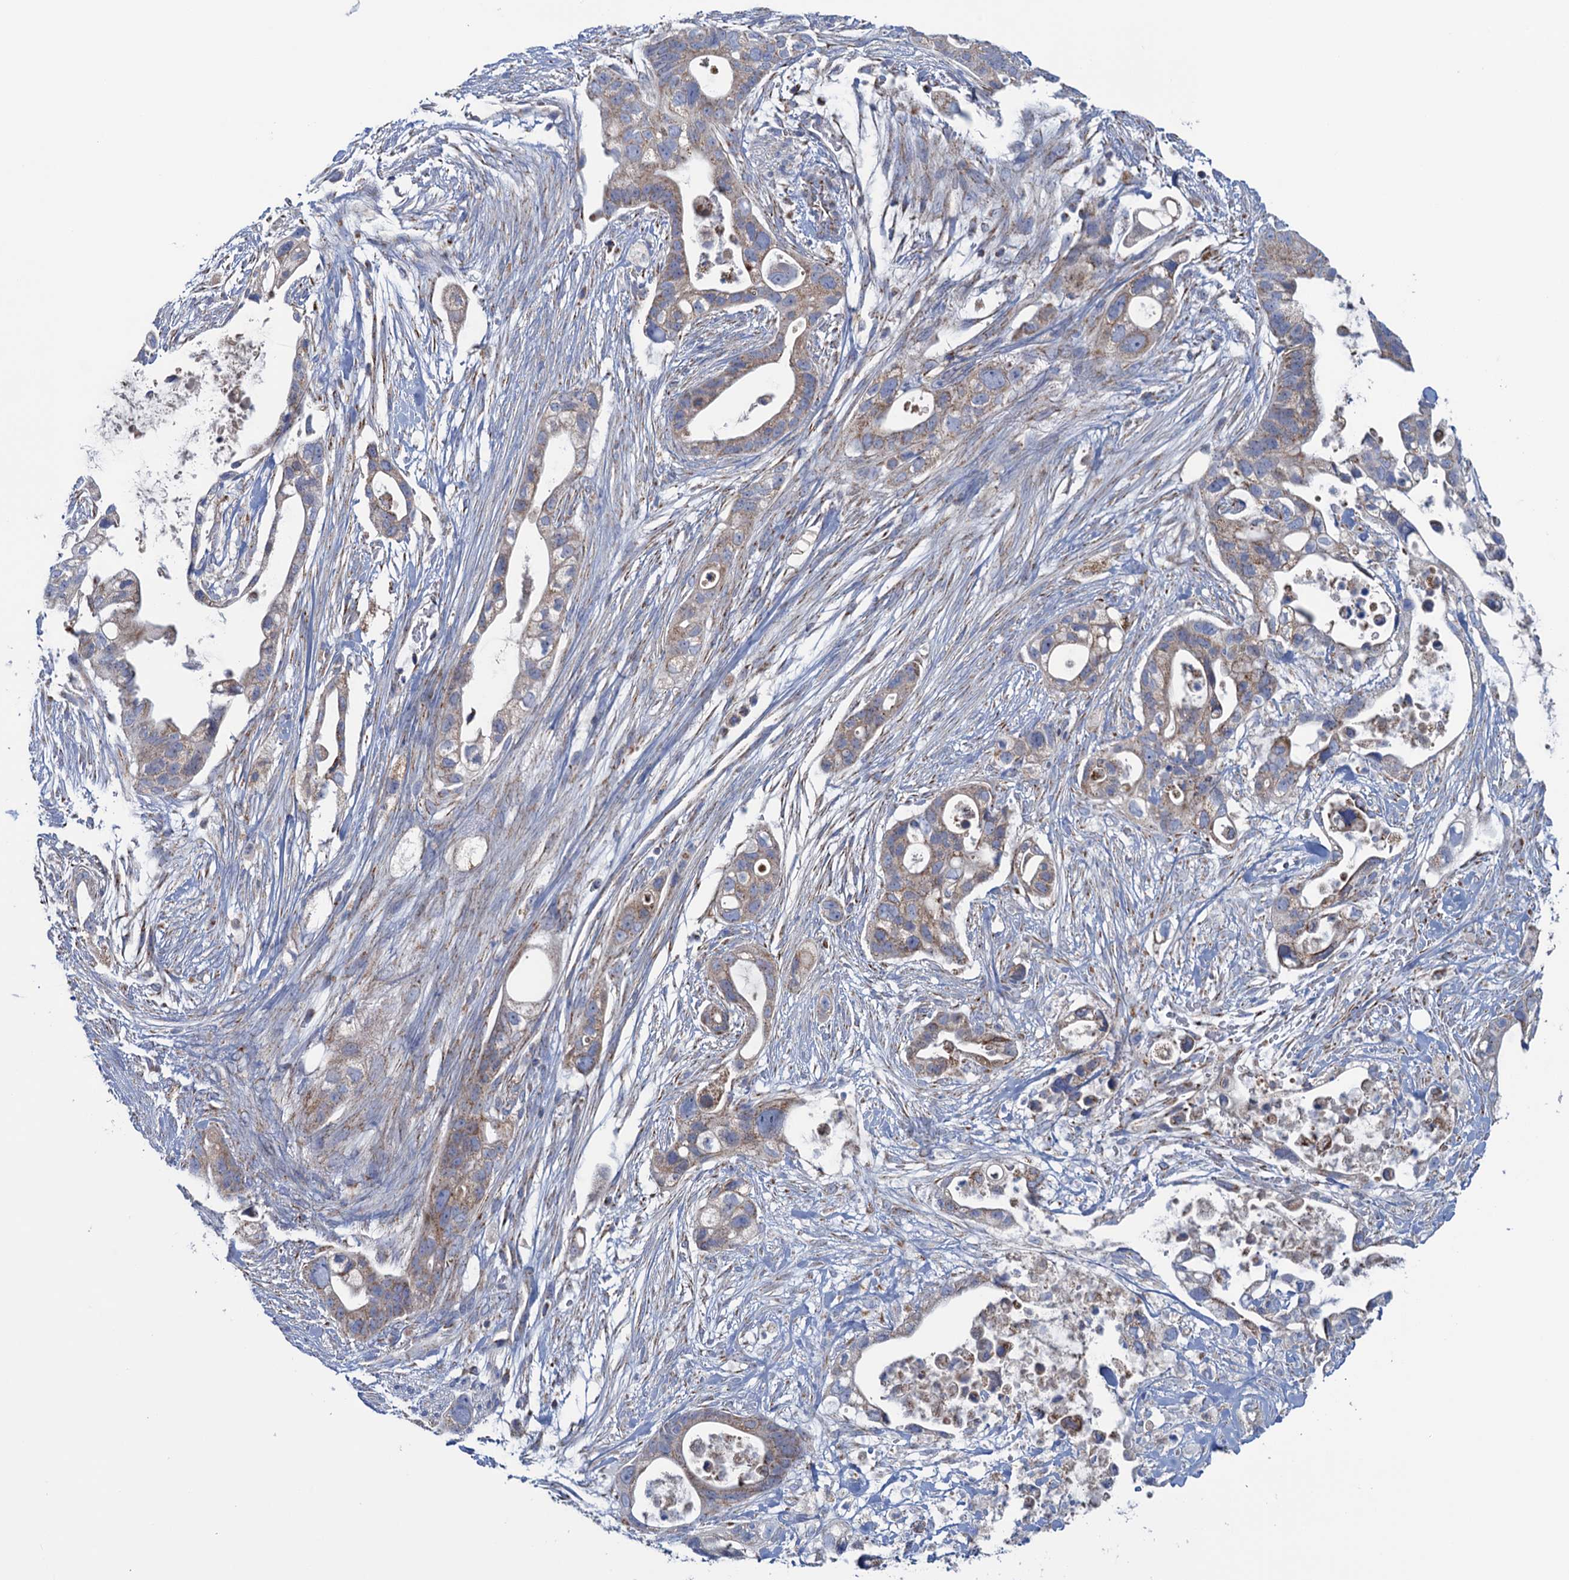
{"staining": {"intensity": "weak", "quantity": ">75%", "location": "cytoplasmic/membranous"}, "tissue": "pancreatic cancer", "cell_type": "Tumor cells", "image_type": "cancer", "snomed": [{"axis": "morphology", "description": "Adenocarcinoma, NOS"}, {"axis": "topography", "description": "Pancreas"}], "caption": "Weak cytoplasmic/membranous expression for a protein is seen in about >75% of tumor cells of adenocarcinoma (pancreatic) using immunohistochemistry.", "gene": "GTPBP3", "patient": {"sex": "male", "age": 53}}